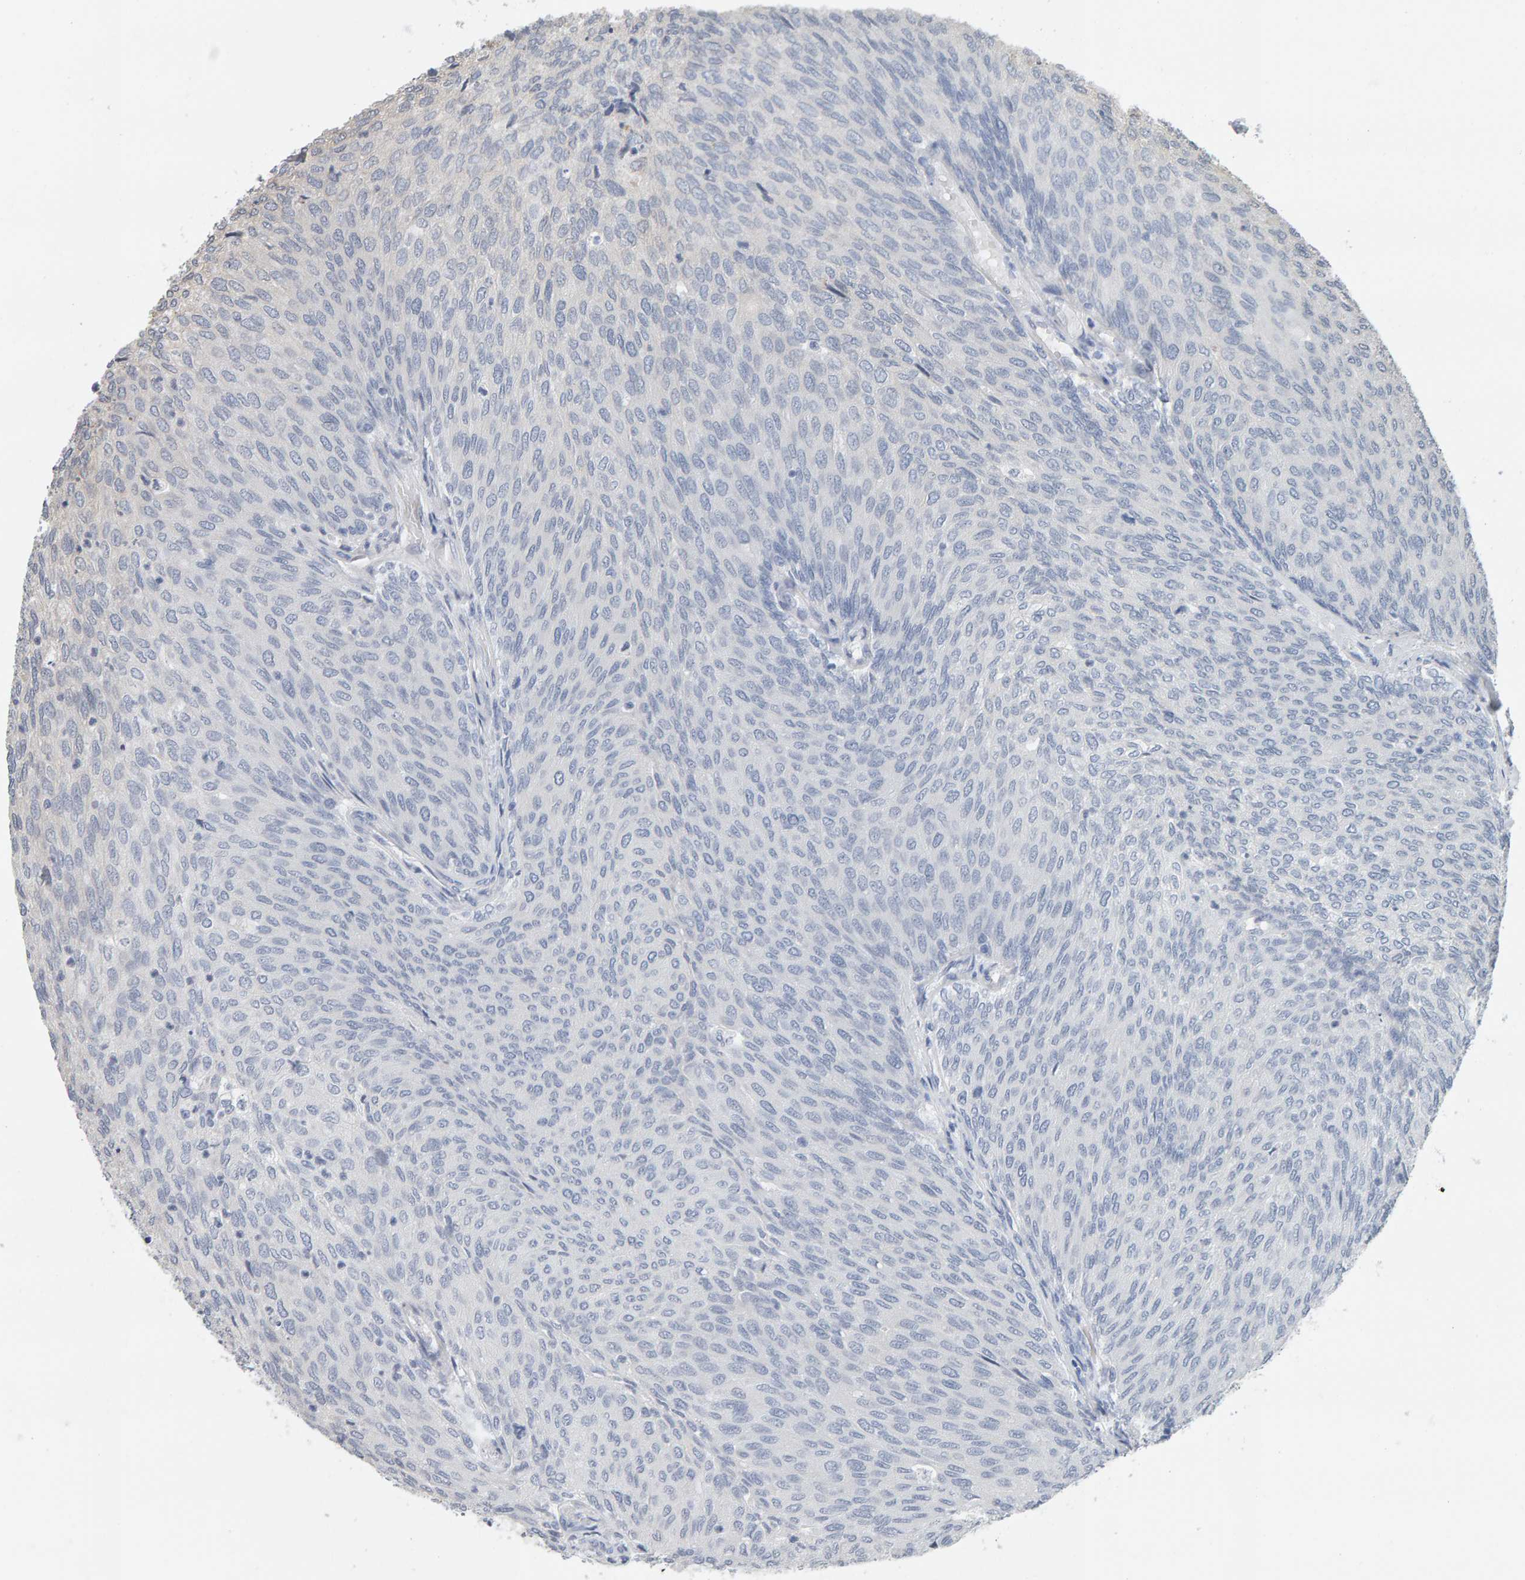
{"staining": {"intensity": "negative", "quantity": "none", "location": "none"}, "tissue": "urothelial cancer", "cell_type": "Tumor cells", "image_type": "cancer", "snomed": [{"axis": "morphology", "description": "Urothelial carcinoma, Low grade"}, {"axis": "topography", "description": "Urinary bladder"}], "caption": "Urothelial carcinoma (low-grade) was stained to show a protein in brown. There is no significant expression in tumor cells.", "gene": "ADHFE1", "patient": {"sex": "female", "age": 79}}